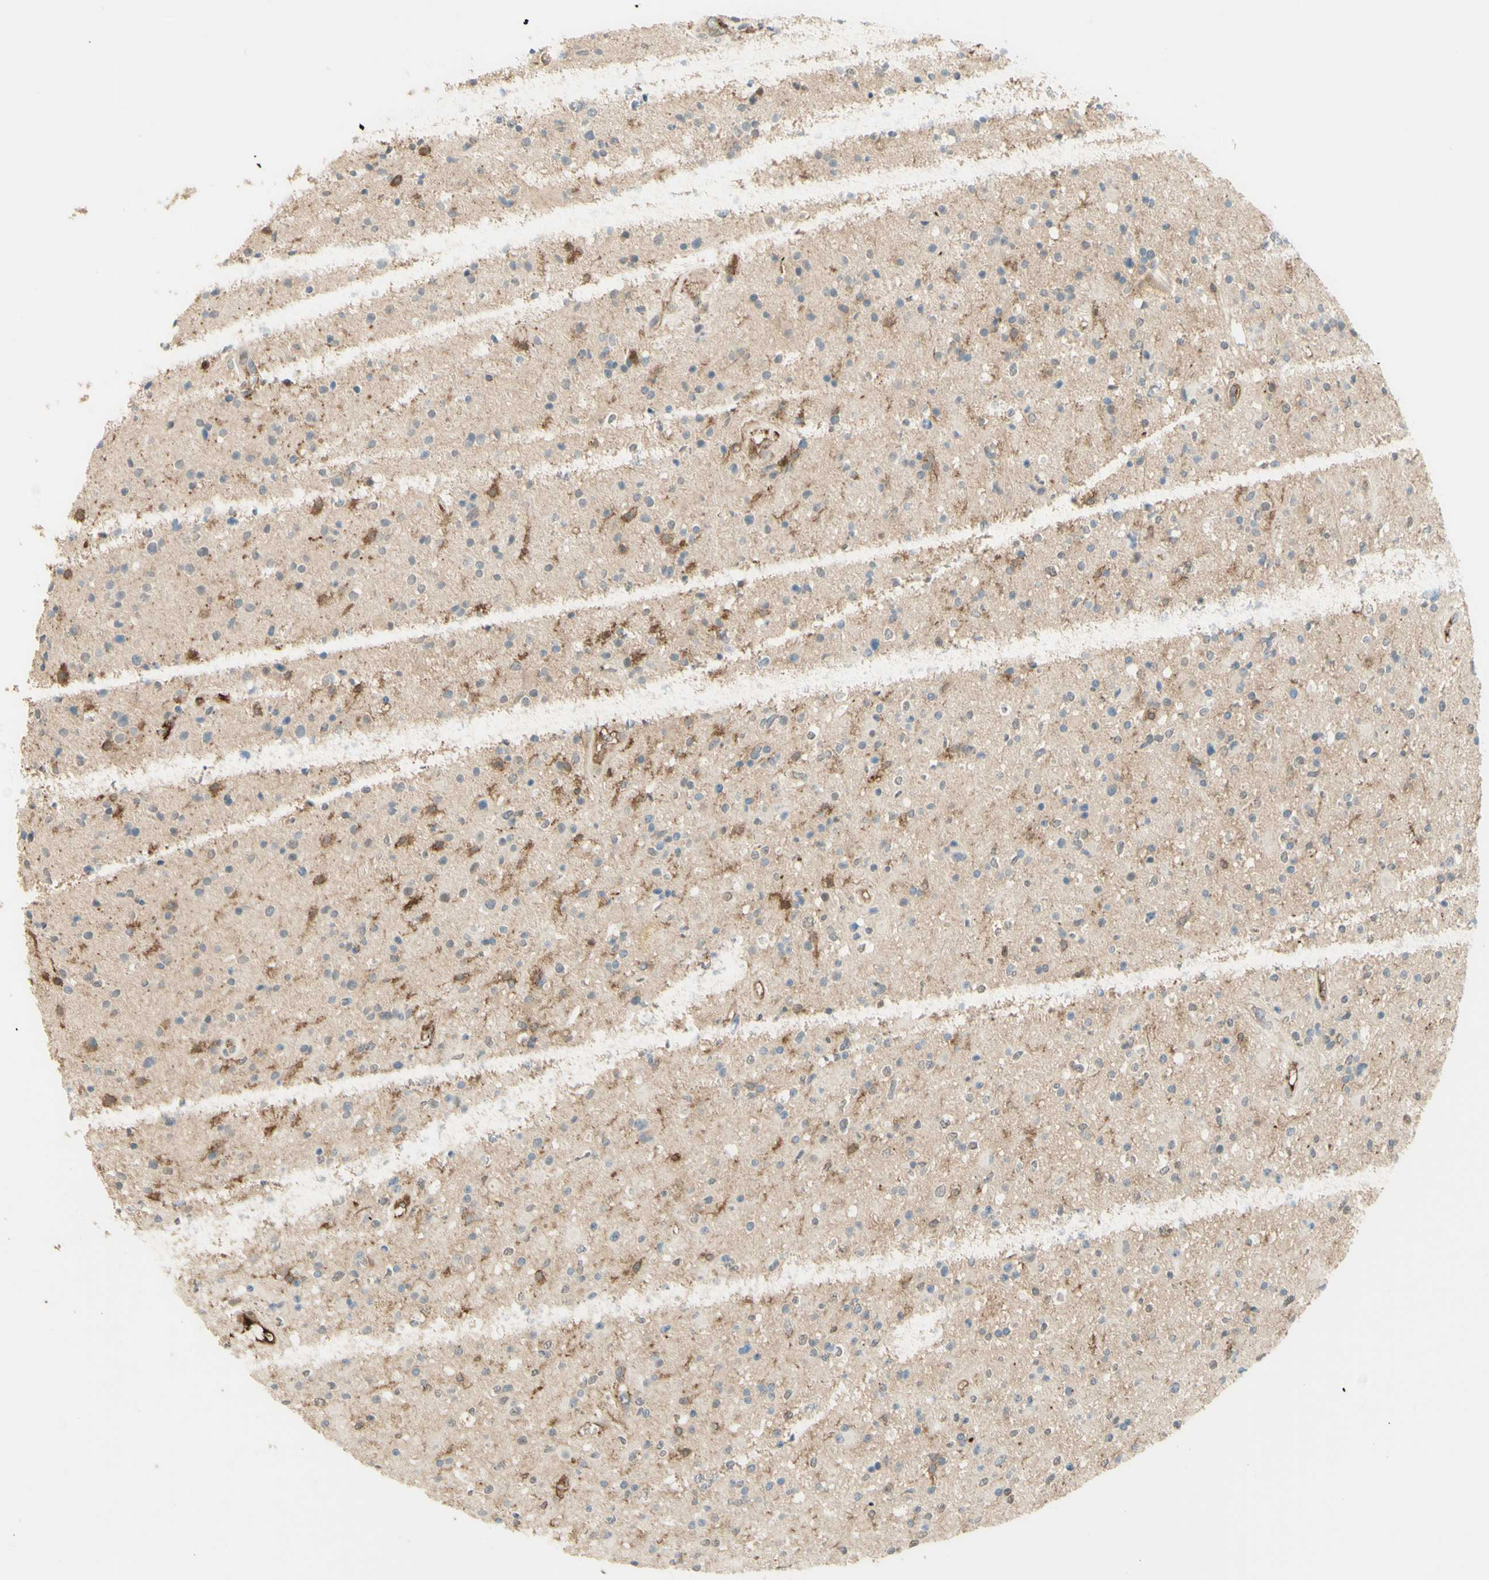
{"staining": {"intensity": "moderate", "quantity": "<25%", "location": "cytoplasmic/membranous"}, "tissue": "glioma", "cell_type": "Tumor cells", "image_type": "cancer", "snomed": [{"axis": "morphology", "description": "Glioma, malignant, High grade"}, {"axis": "topography", "description": "Brain"}], "caption": "Human malignant high-grade glioma stained with a protein marker shows moderate staining in tumor cells.", "gene": "ANGPT2", "patient": {"sex": "male", "age": 33}}